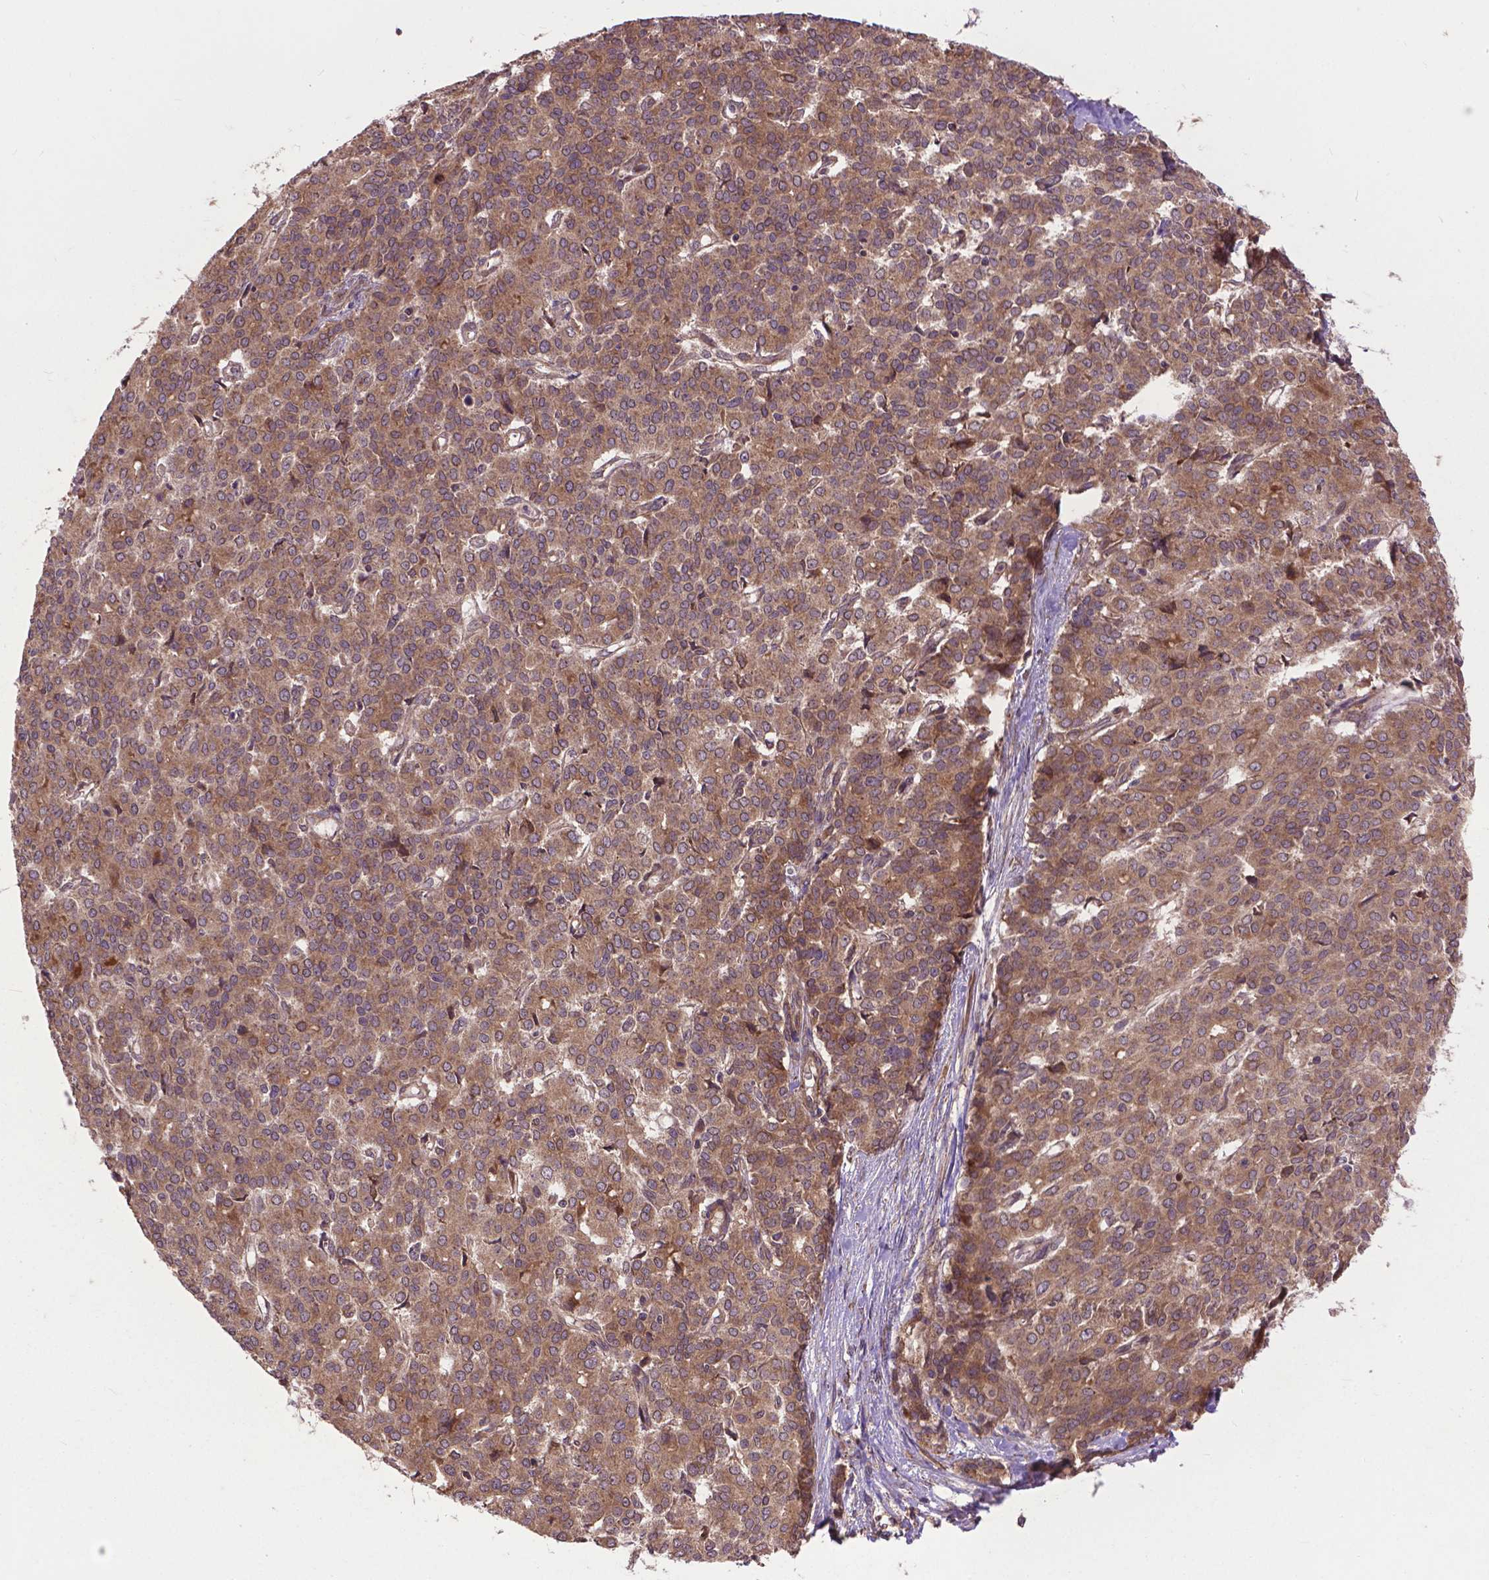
{"staining": {"intensity": "moderate", "quantity": ">75%", "location": "cytoplasmic/membranous"}, "tissue": "liver cancer", "cell_type": "Tumor cells", "image_type": "cancer", "snomed": [{"axis": "morphology", "description": "Cholangiocarcinoma"}, {"axis": "topography", "description": "Liver"}], "caption": "Liver cholangiocarcinoma was stained to show a protein in brown. There is medium levels of moderate cytoplasmic/membranous positivity in about >75% of tumor cells.", "gene": "ZNF616", "patient": {"sex": "female", "age": 47}}